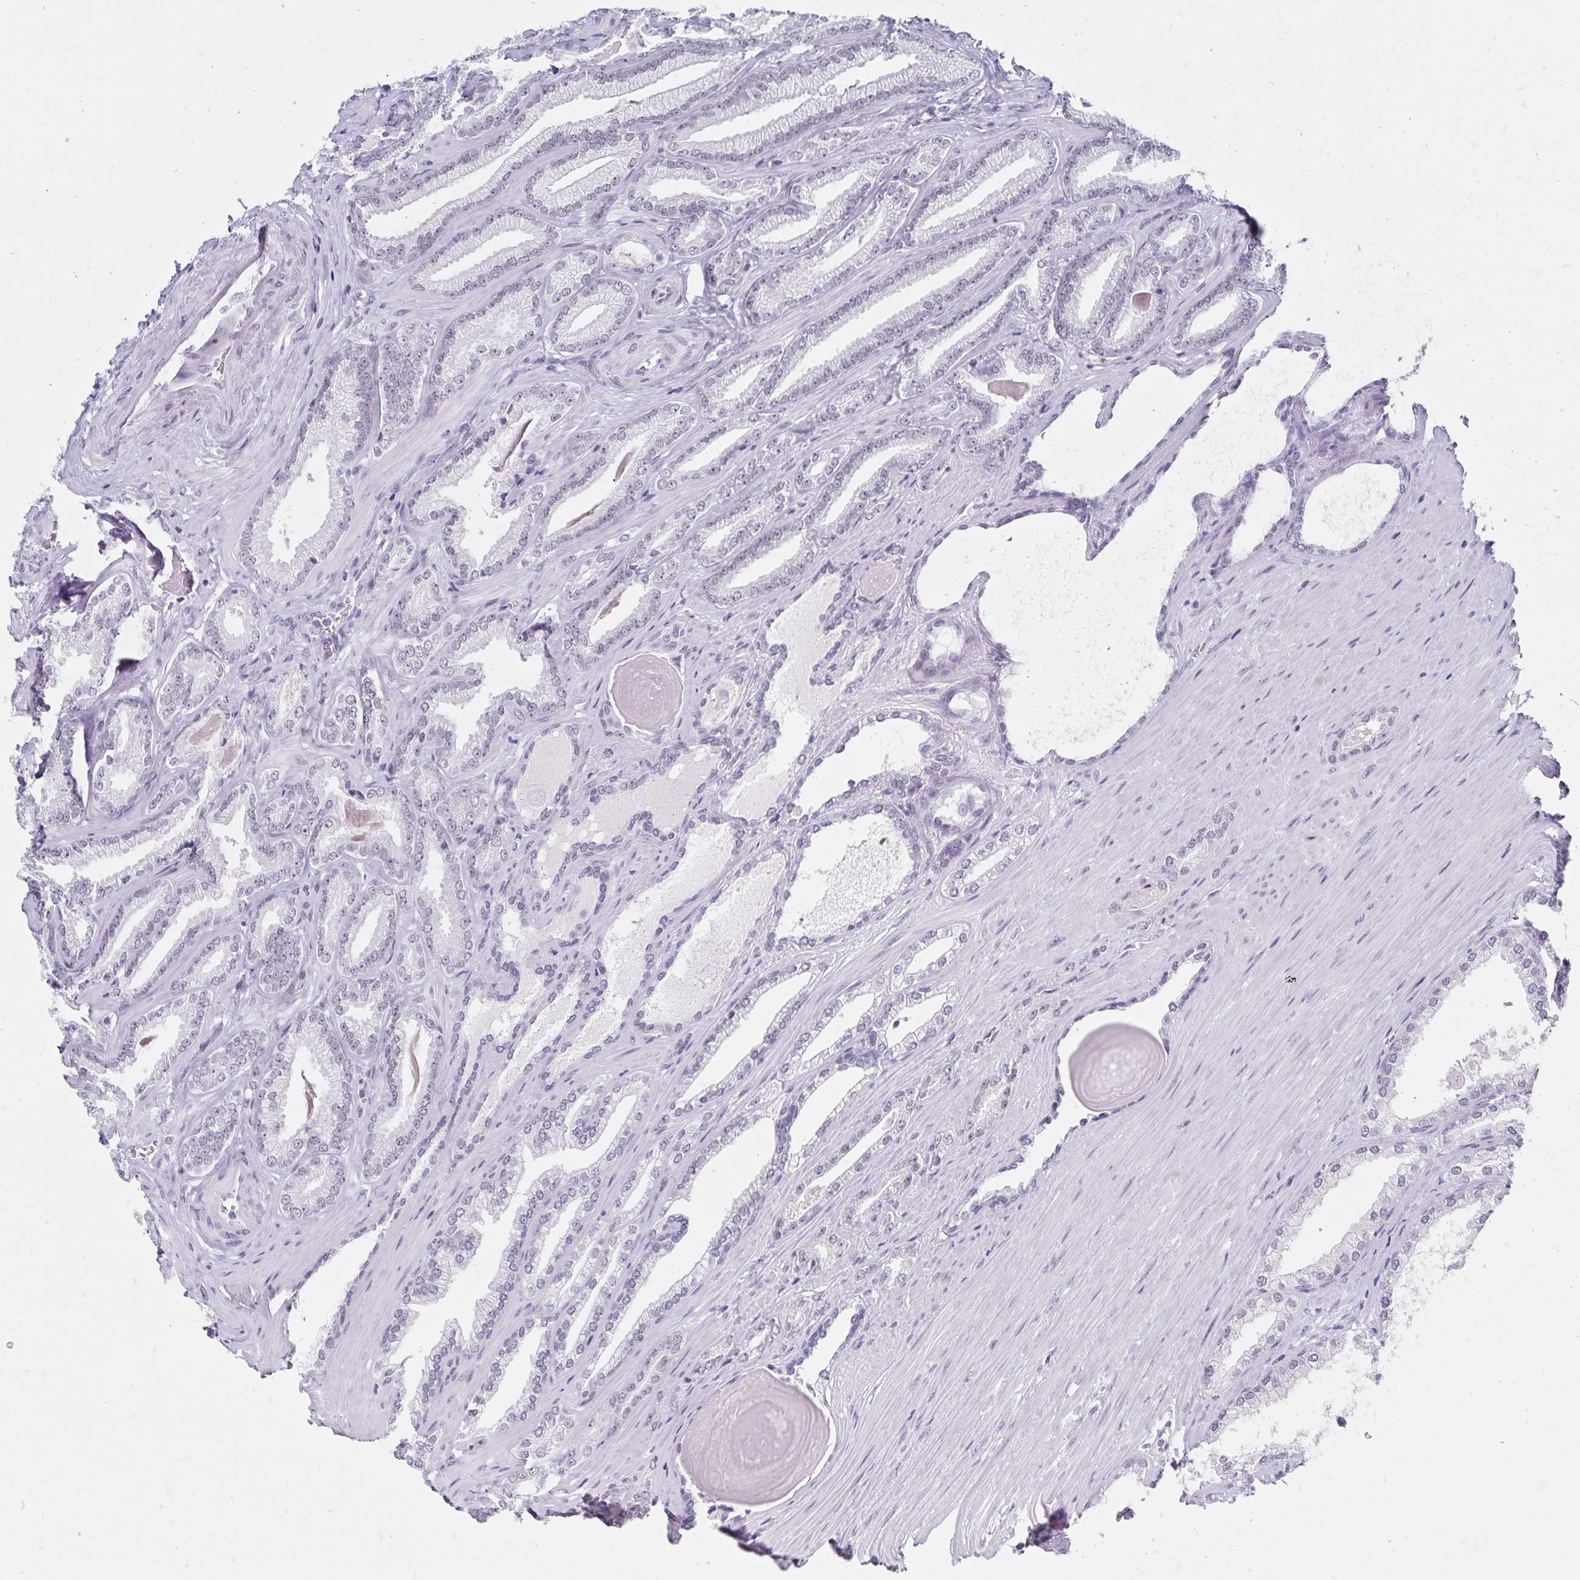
{"staining": {"intensity": "weak", "quantity": "<25%", "location": "nuclear"}, "tissue": "prostate cancer", "cell_type": "Tumor cells", "image_type": "cancer", "snomed": [{"axis": "morphology", "description": "Adenocarcinoma, Low grade"}, {"axis": "topography", "description": "Prostate"}], "caption": "DAB (3,3'-diaminobenzidine) immunohistochemical staining of human adenocarcinoma (low-grade) (prostate) shows no significant positivity in tumor cells. Brightfield microscopy of IHC stained with DAB (brown) and hematoxylin (blue), captured at high magnification.", "gene": "C20orf85", "patient": {"sex": "male", "age": 61}}